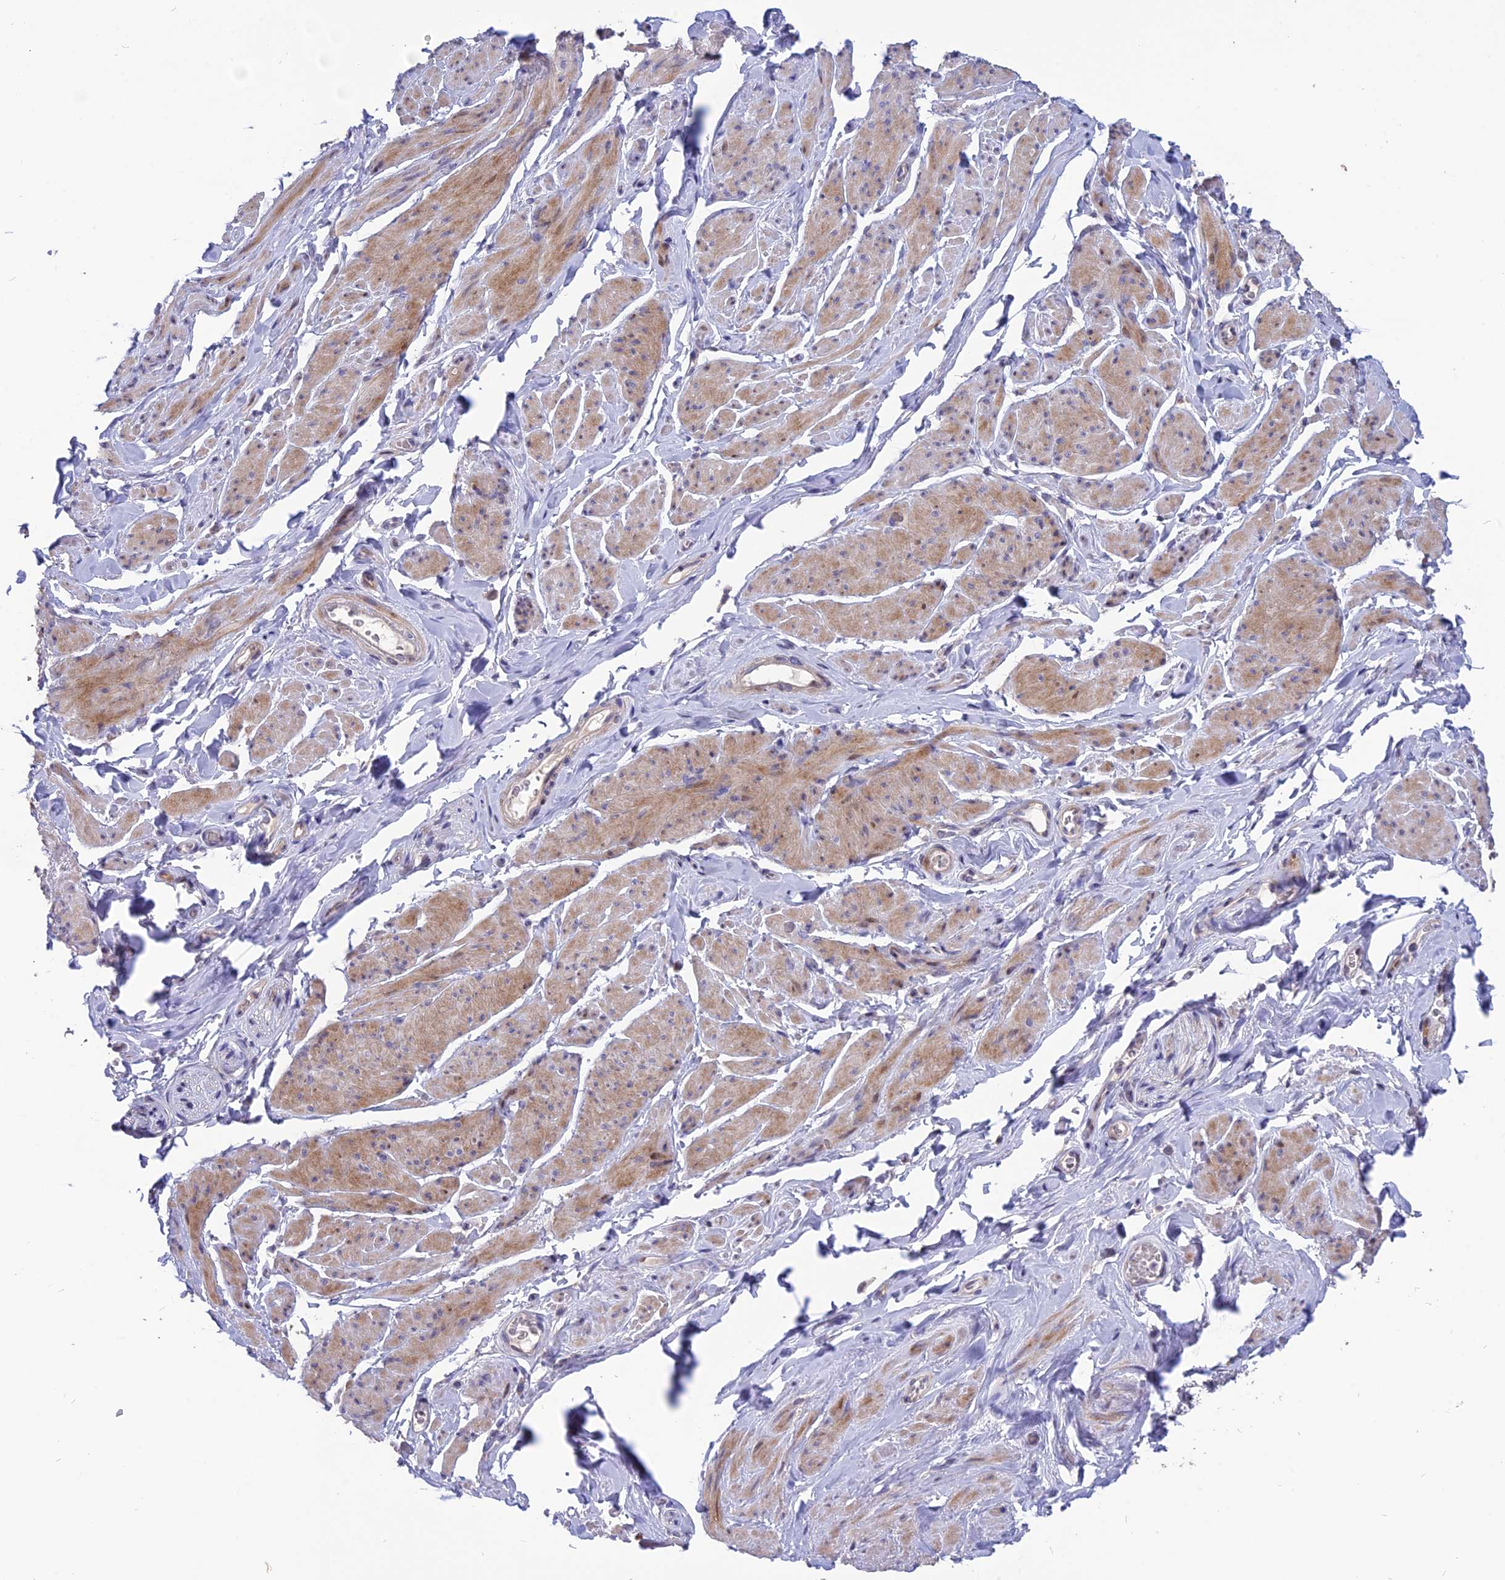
{"staining": {"intensity": "moderate", "quantity": "25%-75%", "location": "cytoplasmic/membranous,nuclear"}, "tissue": "smooth muscle", "cell_type": "Smooth muscle cells", "image_type": "normal", "snomed": [{"axis": "morphology", "description": "Normal tissue, NOS"}, {"axis": "topography", "description": "Smooth muscle"}, {"axis": "topography", "description": "Peripheral nerve tissue"}], "caption": "Immunohistochemistry of benign human smooth muscle exhibits medium levels of moderate cytoplasmic/membranous,nuclear staining in about 25%-75% of smooth muscle cells.", "gene": "TMEM263", "patient": {"sex": "male", "age": 69}}